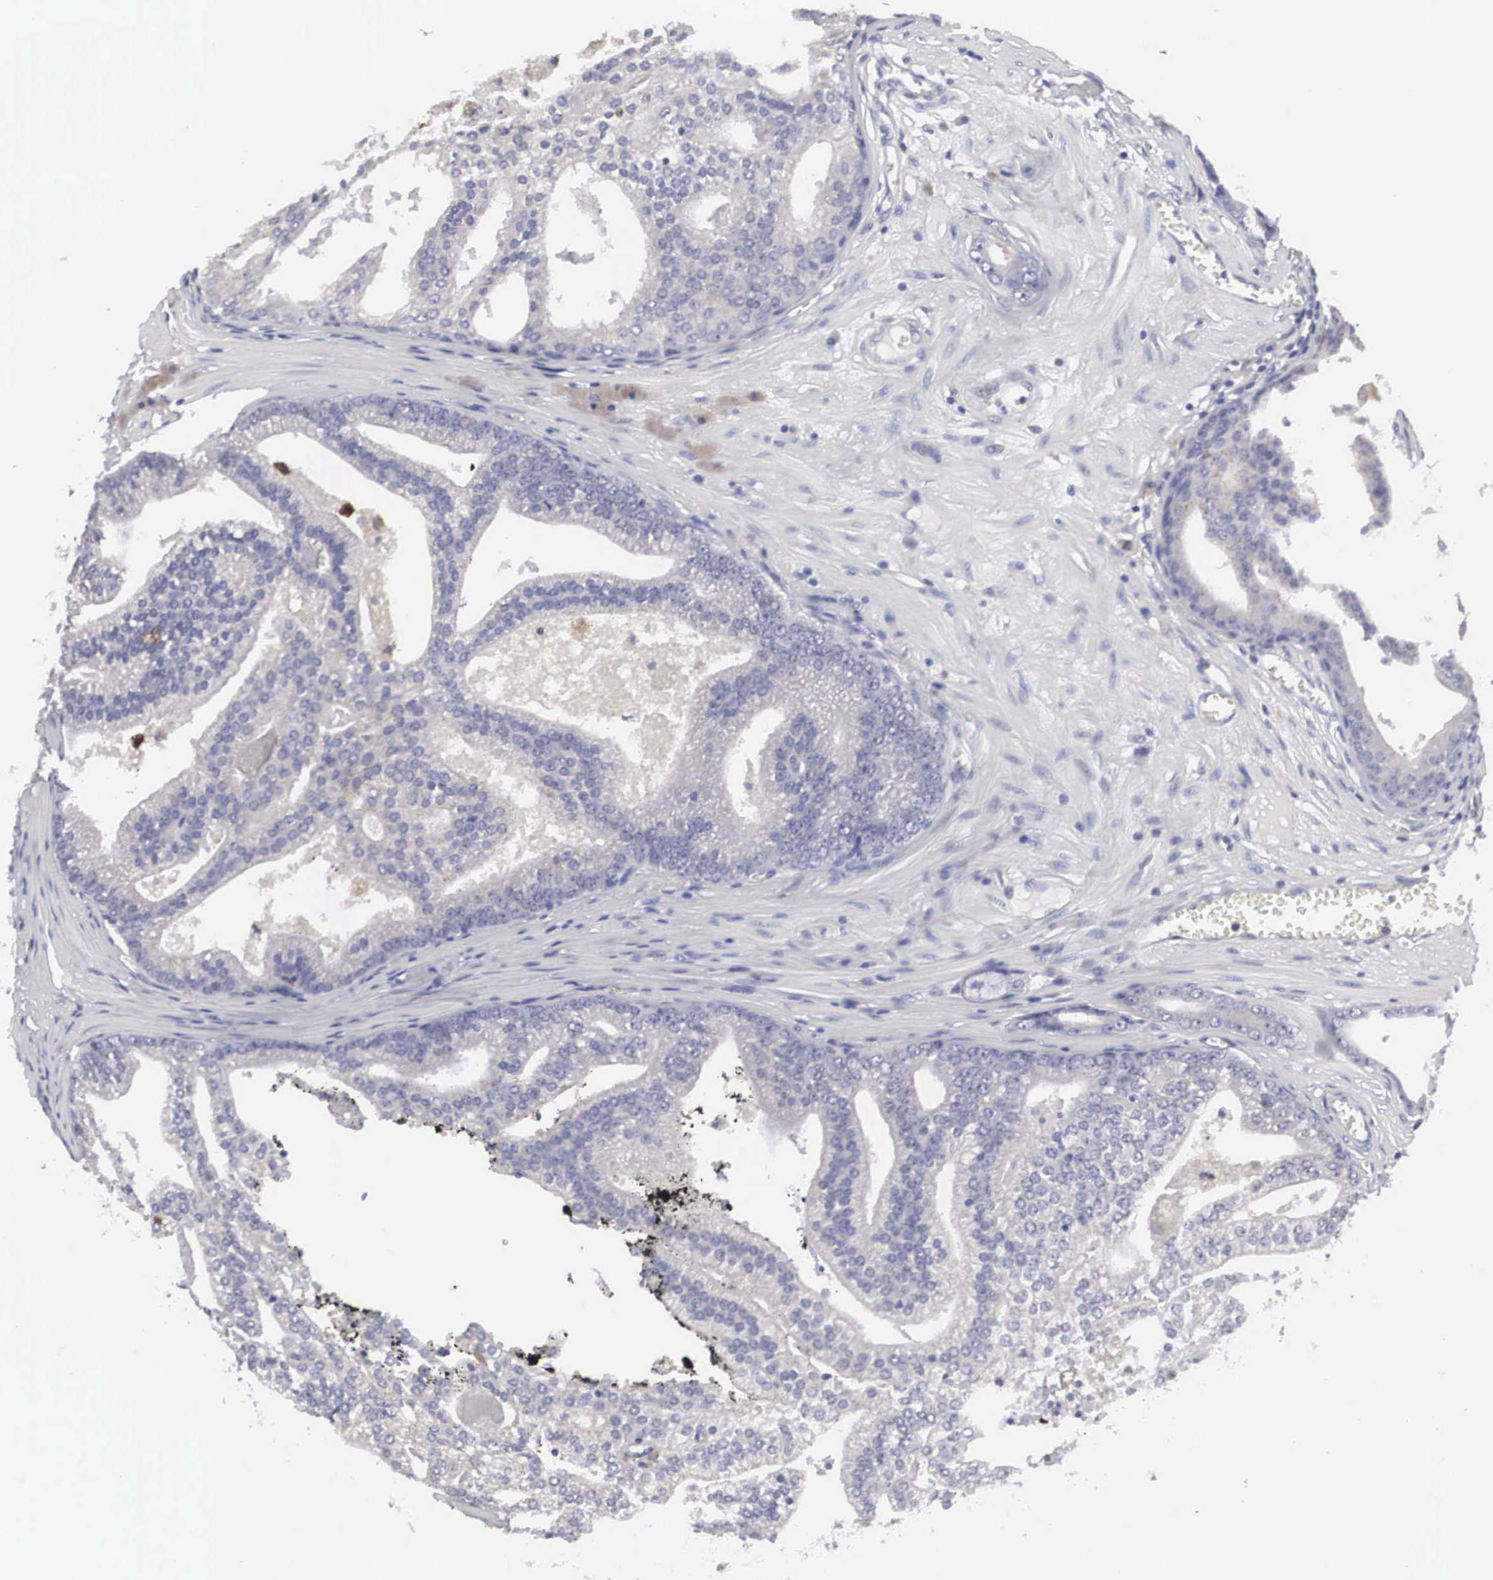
{"staining": {"intensity": "negative", "quantity": "none", "location": "none"}, "tissue": "prostate cancer", "cell_type": "Tumor cells", "image_type": "cancer", "snomed": [{"axis": "morphology", "description": "Adenocarcinoma, High grade"}, {"axis": "topography", "description": "Prostate"}], "caption": "An IHC image of prostate cancer is shown. There is no staining in tumor cells of prostate cancer.", "gene": "HMOX1", "patient": {"sex": "male", "age": 56}}